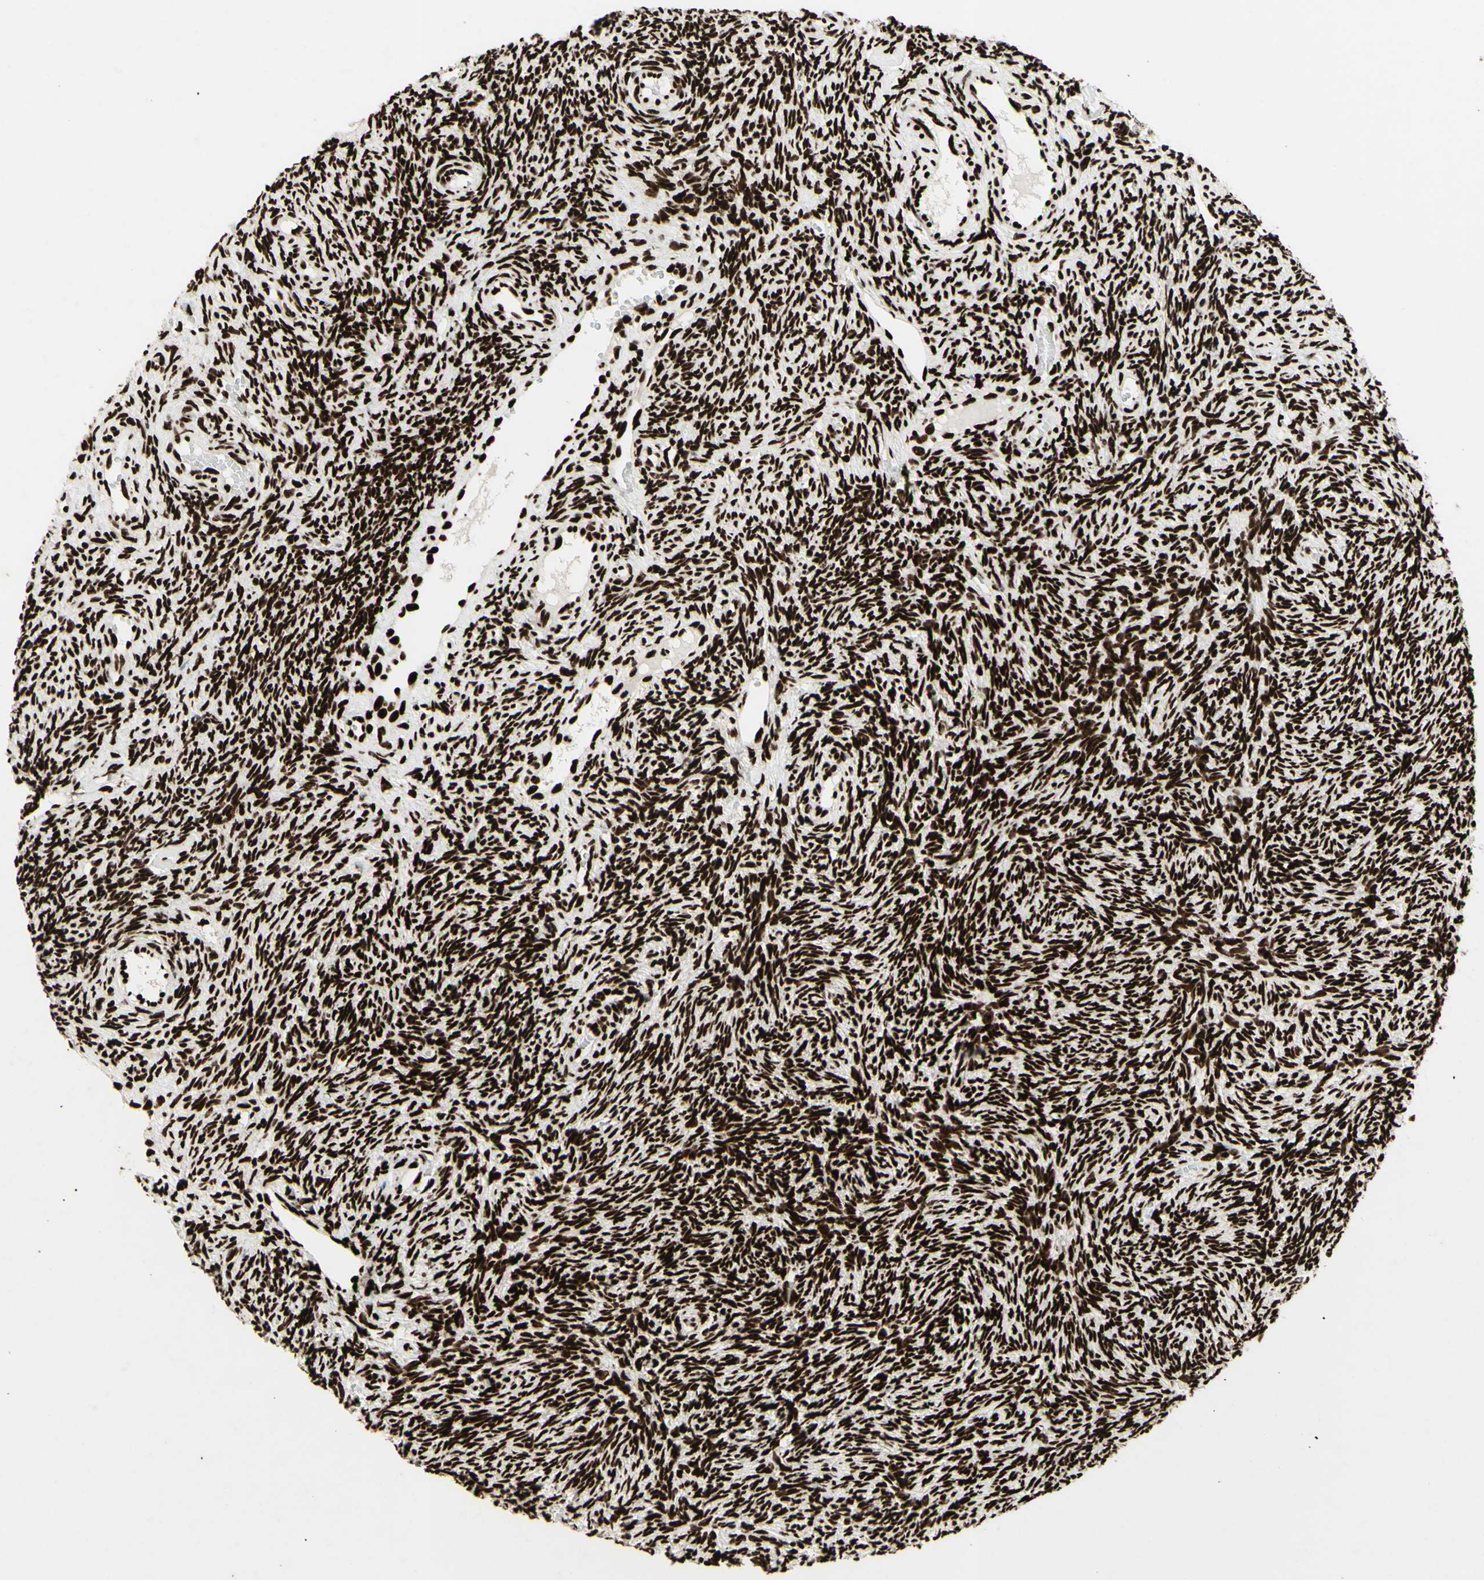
{"staining": {"intensity": "strong", "quantity": ">75%", "location": "nuclear"}, "tissue": "ovary", "cell_type": "Ovarian stroma cells", "image_type": "normal", "snomed": [{"axis": "morphology", "description": "Normal tissue, NOS"}, {"axis": "topography", "description": "Ovary"}], "caption": "Brown immunohistochemical staining in unremarkable human ovary reveals strong nuclear expression in about >75% of ovarian stroma cells. The staining was performed using DAB (3,3'-diaminobenzidine), with brown indicating positive protein expression. Nuclei are stained blue with hematoxylin.", "gene": "U2AF2", "patient": {"sex": "female", "age": 35}}